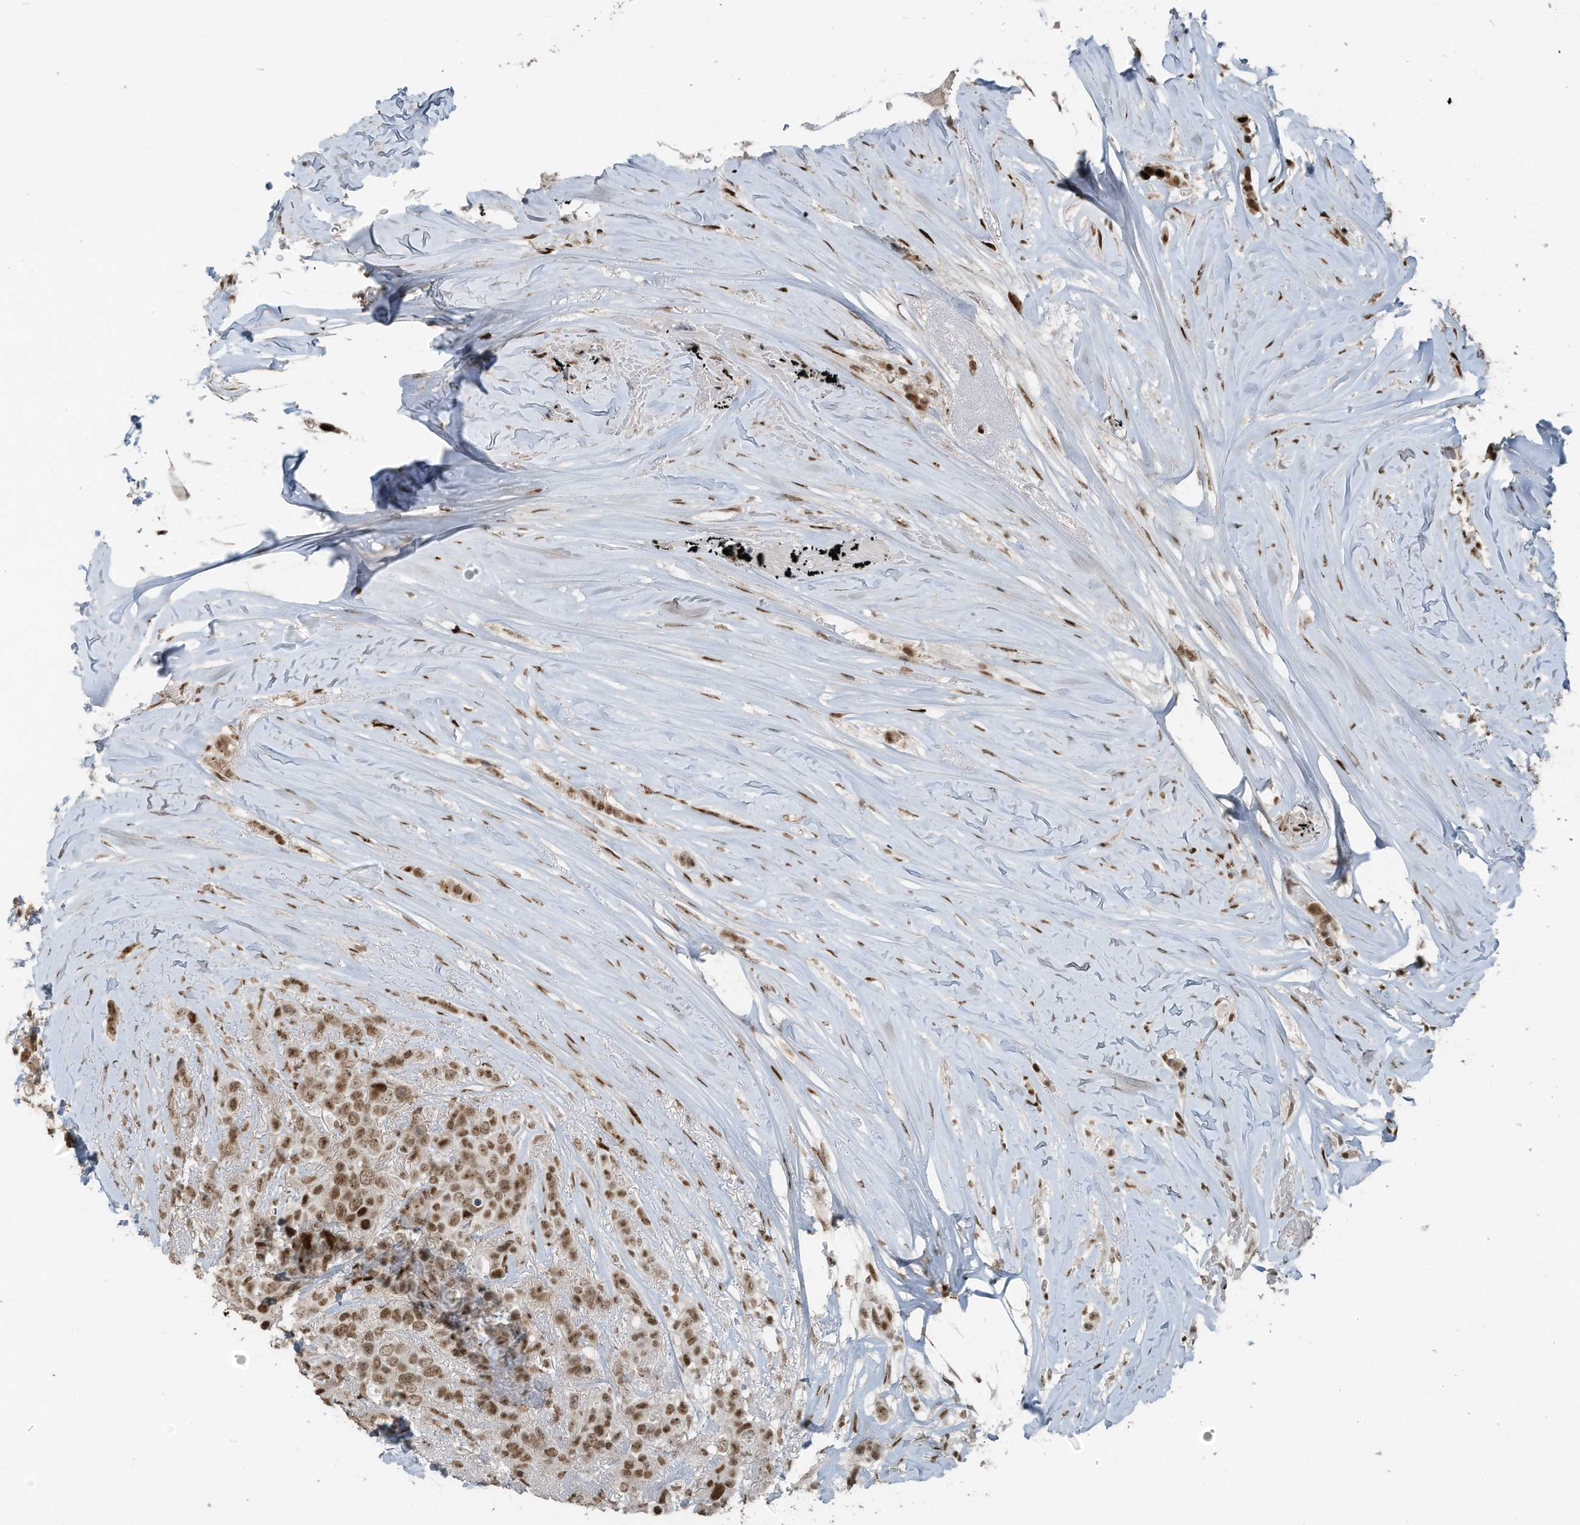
{"staining": {"intensity": "moderate", "quantity": ">75%", "location": "nuclear"}, "tissue": "breast cancer", "cell_type": "Tumor cells", "image_type": "cancer", "snomed": [{"axis": "morphology", "description": "Lobular carcinoma"}, {"axis": "topography", "description": "Breast"}], "caption": "High-magnification brightfield microscopy of breast lobular carcinoma stained with DAB (brown) and counterstained with hematoxylin (blue). tumor cells exhibit moderate nuclear expression is seen in approximately>75% of cells.", "gene": "PCNP", "patient": {"sex": "female", "age": 51}}